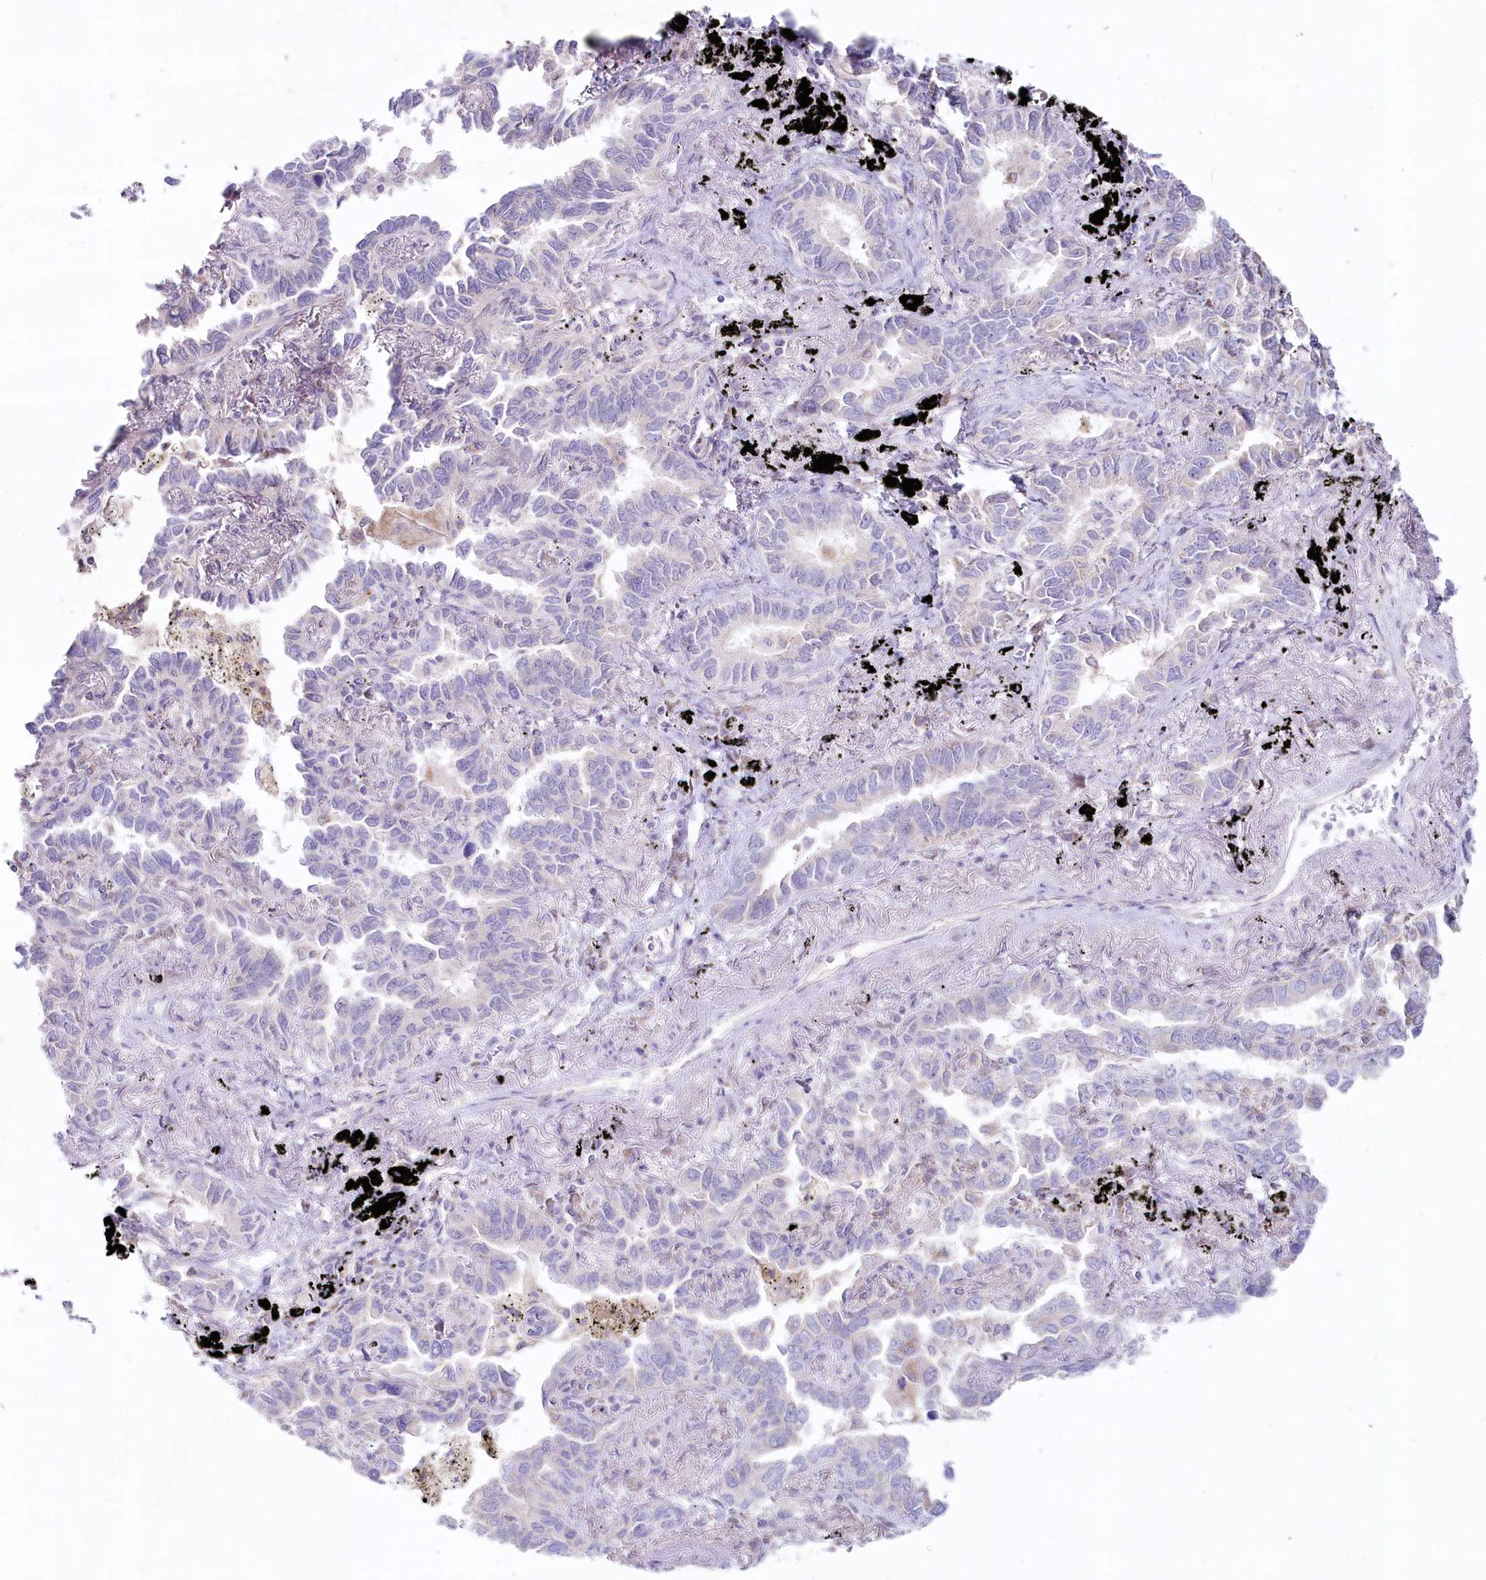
{"staining": {"intensity": "negative", "quantity": "none", "location": "none"}, "tissue": "lung cancer", "cell_type": "Tumor cells", "image_type": "cancer", "snomed": [{"axis": "morphology", "description": "Adenocarcinoma, NOS"}, {"axis": "topography", "description": "Lung"}], "caption": "The immunohistochemistry image has no significant expression in tumor cells of lung adenocarcinoma tissue.", "gene": "PSAPL1", "patient": {"sex": "male", "age": 67}}